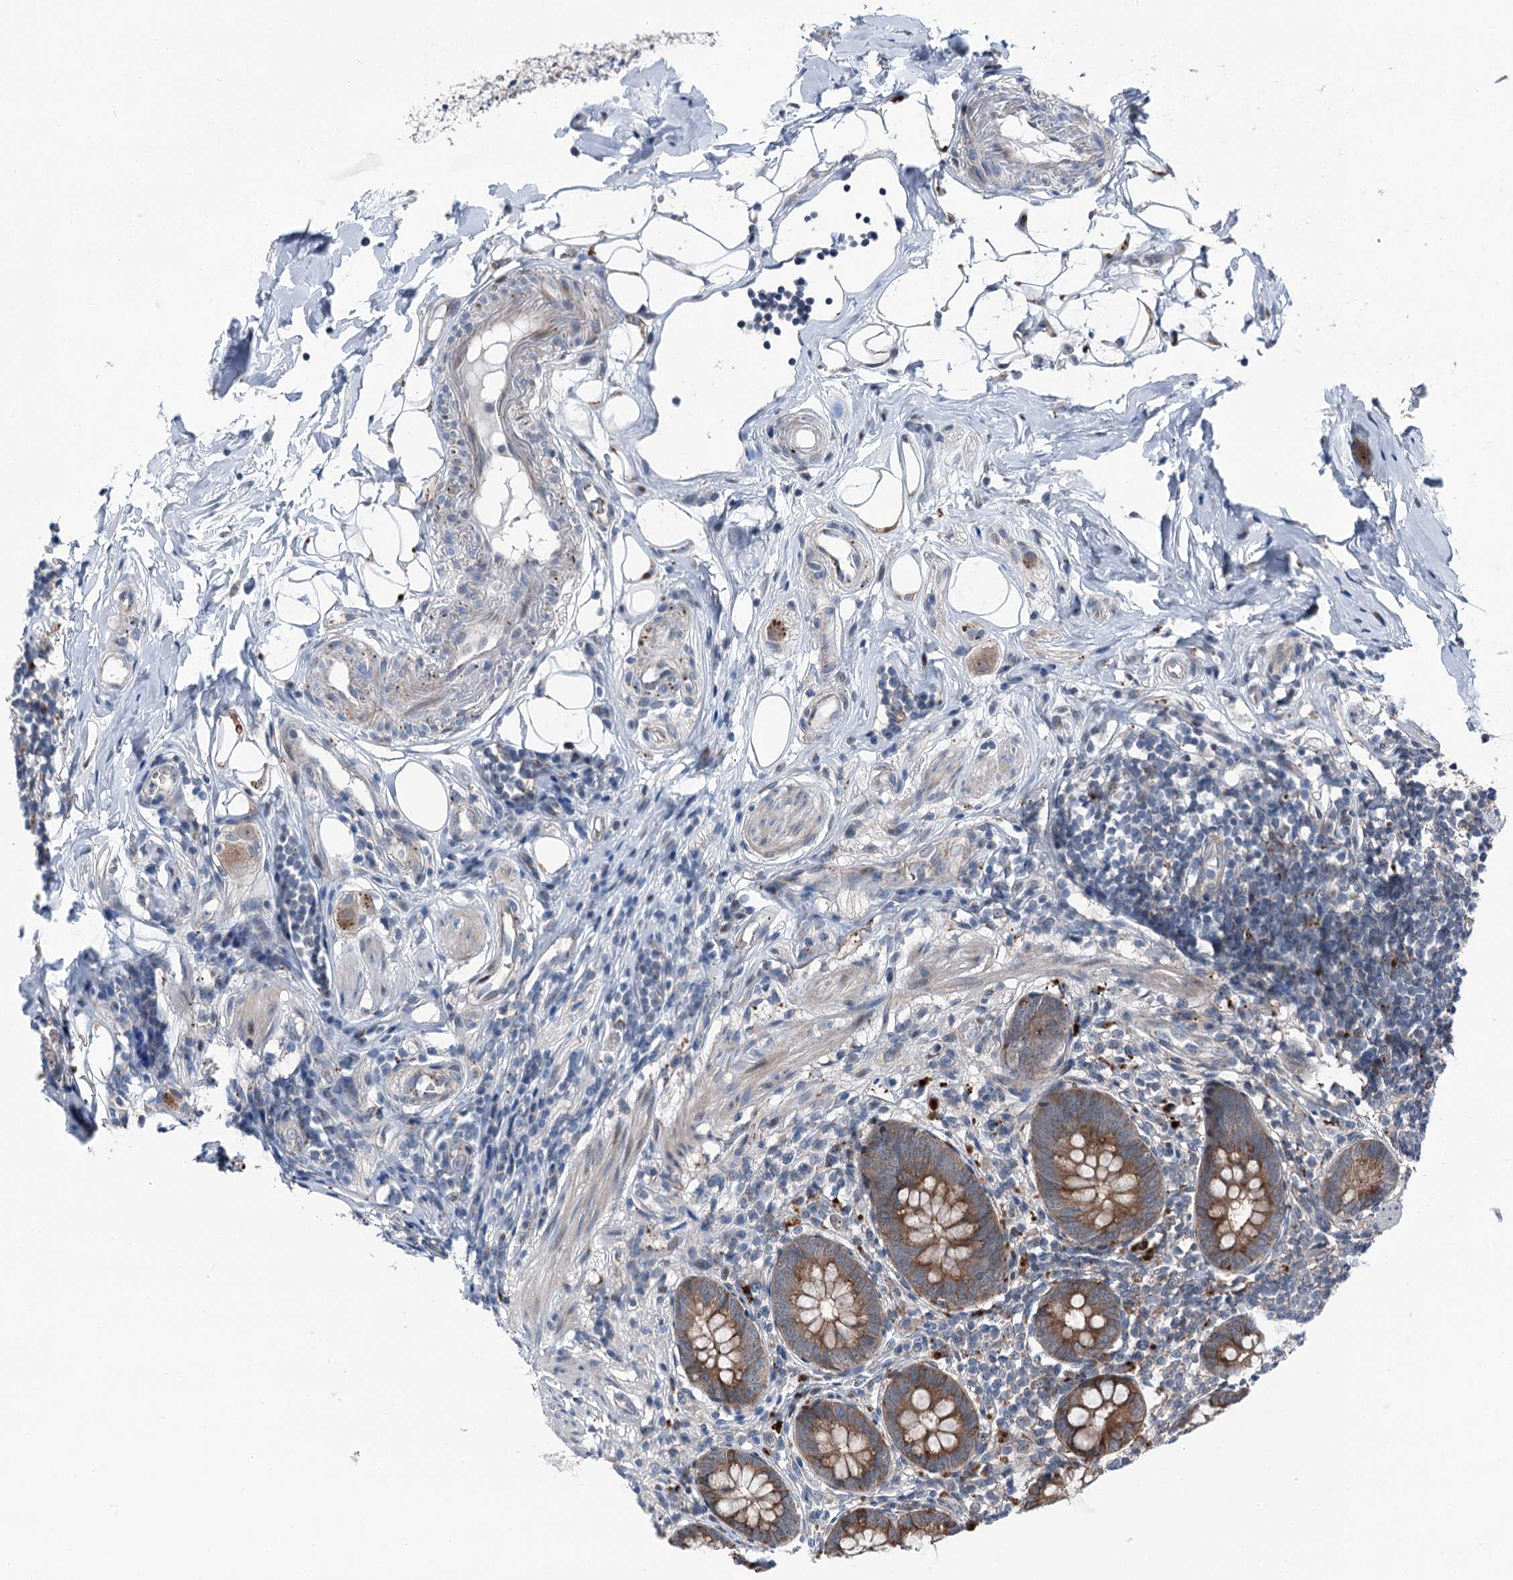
{"staining": {"intensity": "moderate", "quantity": ">75%", "location": "cytoplasmic/membranous"}, "tissue": "appendix", "cell_type": "Glandular cells", "image_type": "normal", "snomed": [{"axis": "morphology", "description": "Normal tissue, NOS"}, {"axis": "topography", "description": "Appendix"}], "caption": "Immunohistochemical staining of benign appendix demonstrates medium levels of moderate cytoplasmic/membranous positivity in about >75% of glandular cells. The protein is shown in brown color, while the nuclei are stained blue.", "gene": "POLR1D", "patient": {"sex": "female", "age": 62}}